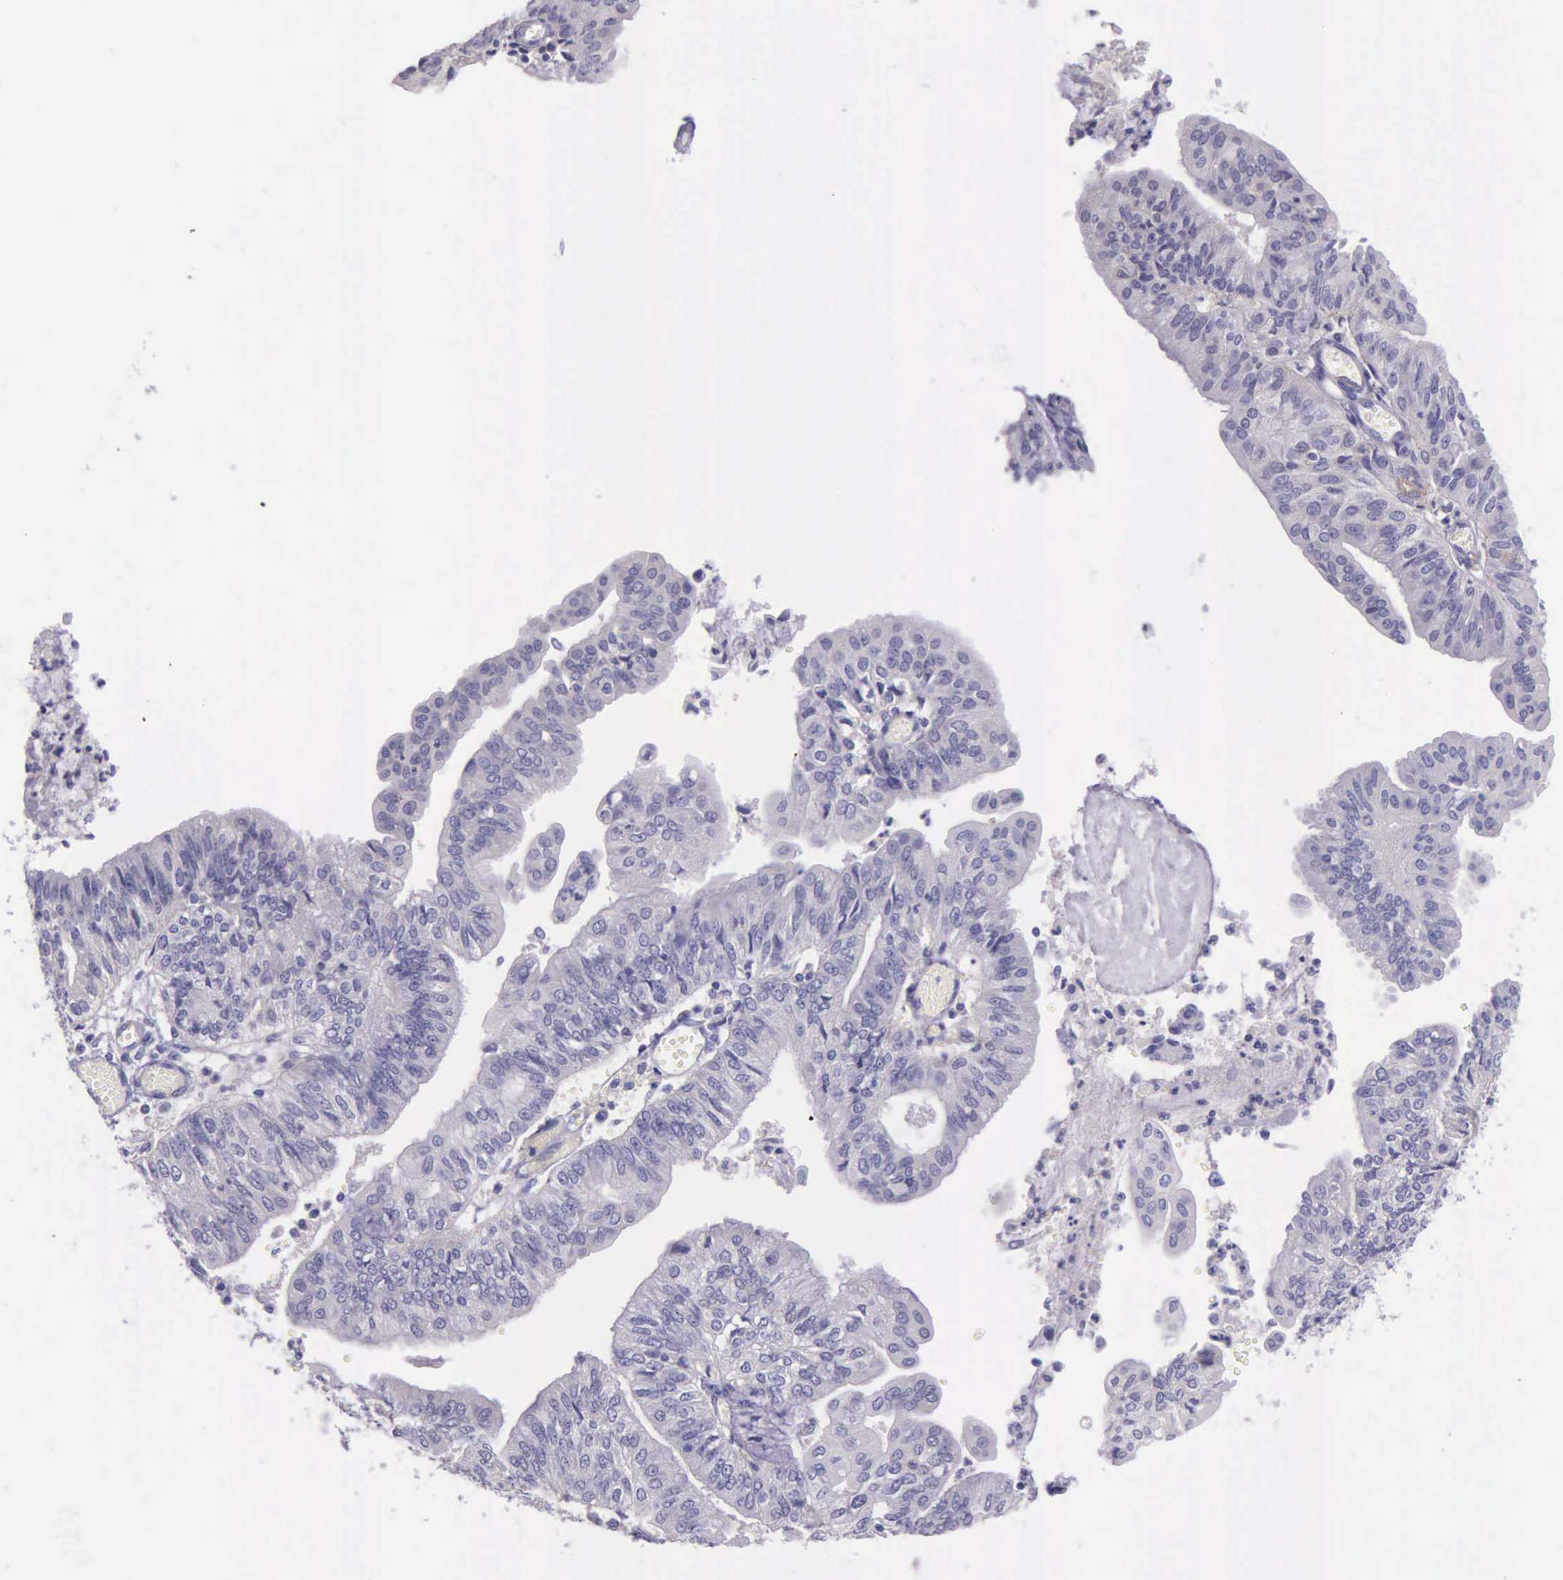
{"staining": {"intensity": "negative", "quantity": "none", "location": "none"}, "tissue": "endometrial cancer", "cell_type": "Tumor cells", "image_type": "cancer", "snomed": [{"axis": "morphology", "description": "Adenocarcinoma, NOS"}, {"axis": "topography", "description": "Endometrium"}], "caption": "Immunohistochemistry (IHC) histopathology image of neoplastic tissue: human endometrial cancer stained with DAB demonstrates no significant protein expression in tumor cells.", "gene": "THSD7A", "patient": {"sex": "female", "age": 59}}